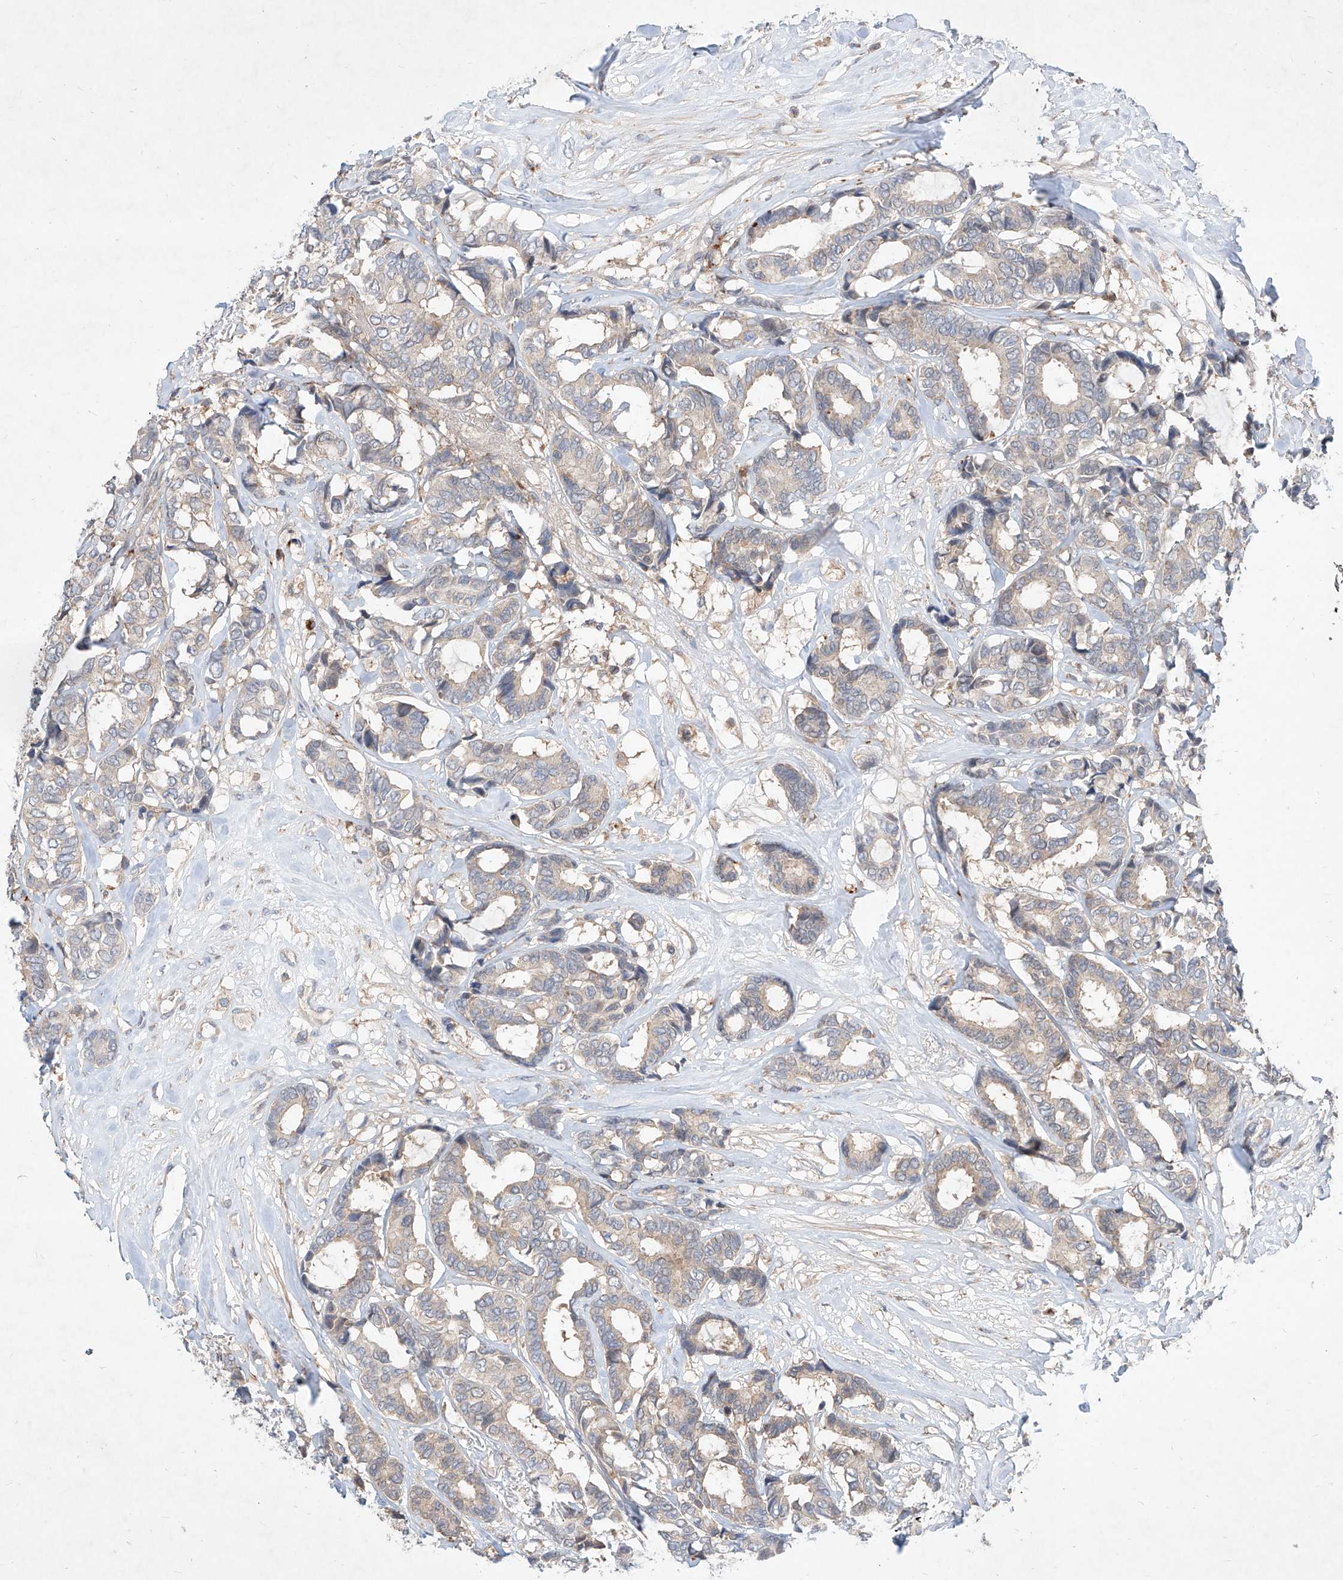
{"staining": {"intensity": "weak", "quantity": "<25%", "location": "cytoplasmic/membranous"}, "tissue": "breast cancer", "cell_type": "Tumor cells", "image_type": "cancer", "snomed": [{"axis": "morphology", "description": "Duct carcinoma"}, {"axis": "topography", "description": "Breast"}], "caption": "IHC photomicrograph of neoplastic tissue: breast cancer stained with DAB (3,3'-diaminobenzidine) demonstrates no significant protein expression in tumor cells.", "gene": "TSNAX", "patient": {"sex": "female", "age": 87}}